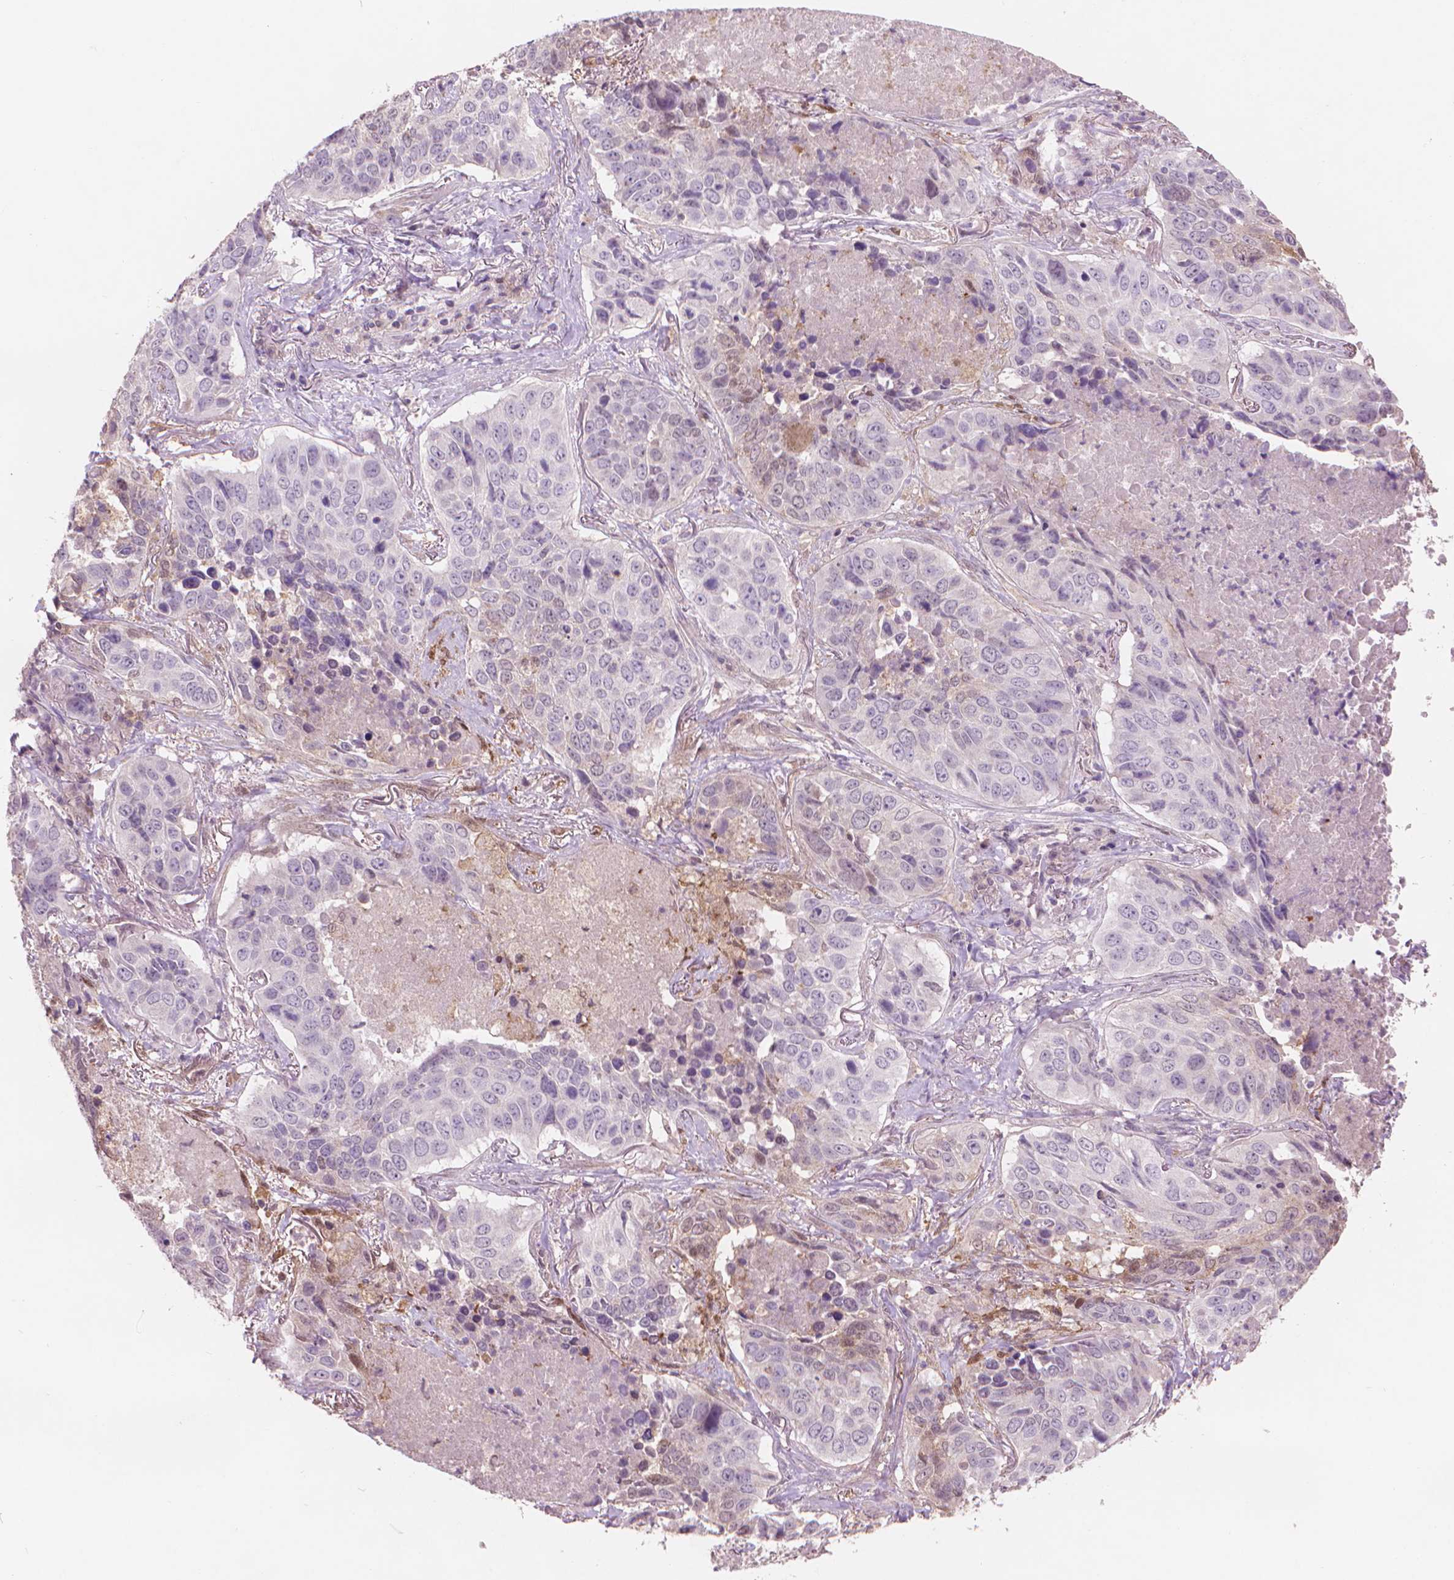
{"staining": {"intensity": "negative", "quantity": "none", "location": "none"}, "tissue": "lung cancer", "cell_type": "Tumor cells", "image_type": "cancer", "snomed": [{"axis": "morphology", "description": "Normal tissue, NOS"}, {"axis": "morphology", "description": "Squamous cell carcinoma, NOS"}, {"axis": "topography", "description": "Bronchus"}, {"axis": "topography", "description": "Lung"}], "caption": "Lung squamous cell carcinoma was stained to show a protein in brown. There is no significant positivity in tumor cells.", "gene": "ENO2", "patient": {"sex": "male", "age": 64}}